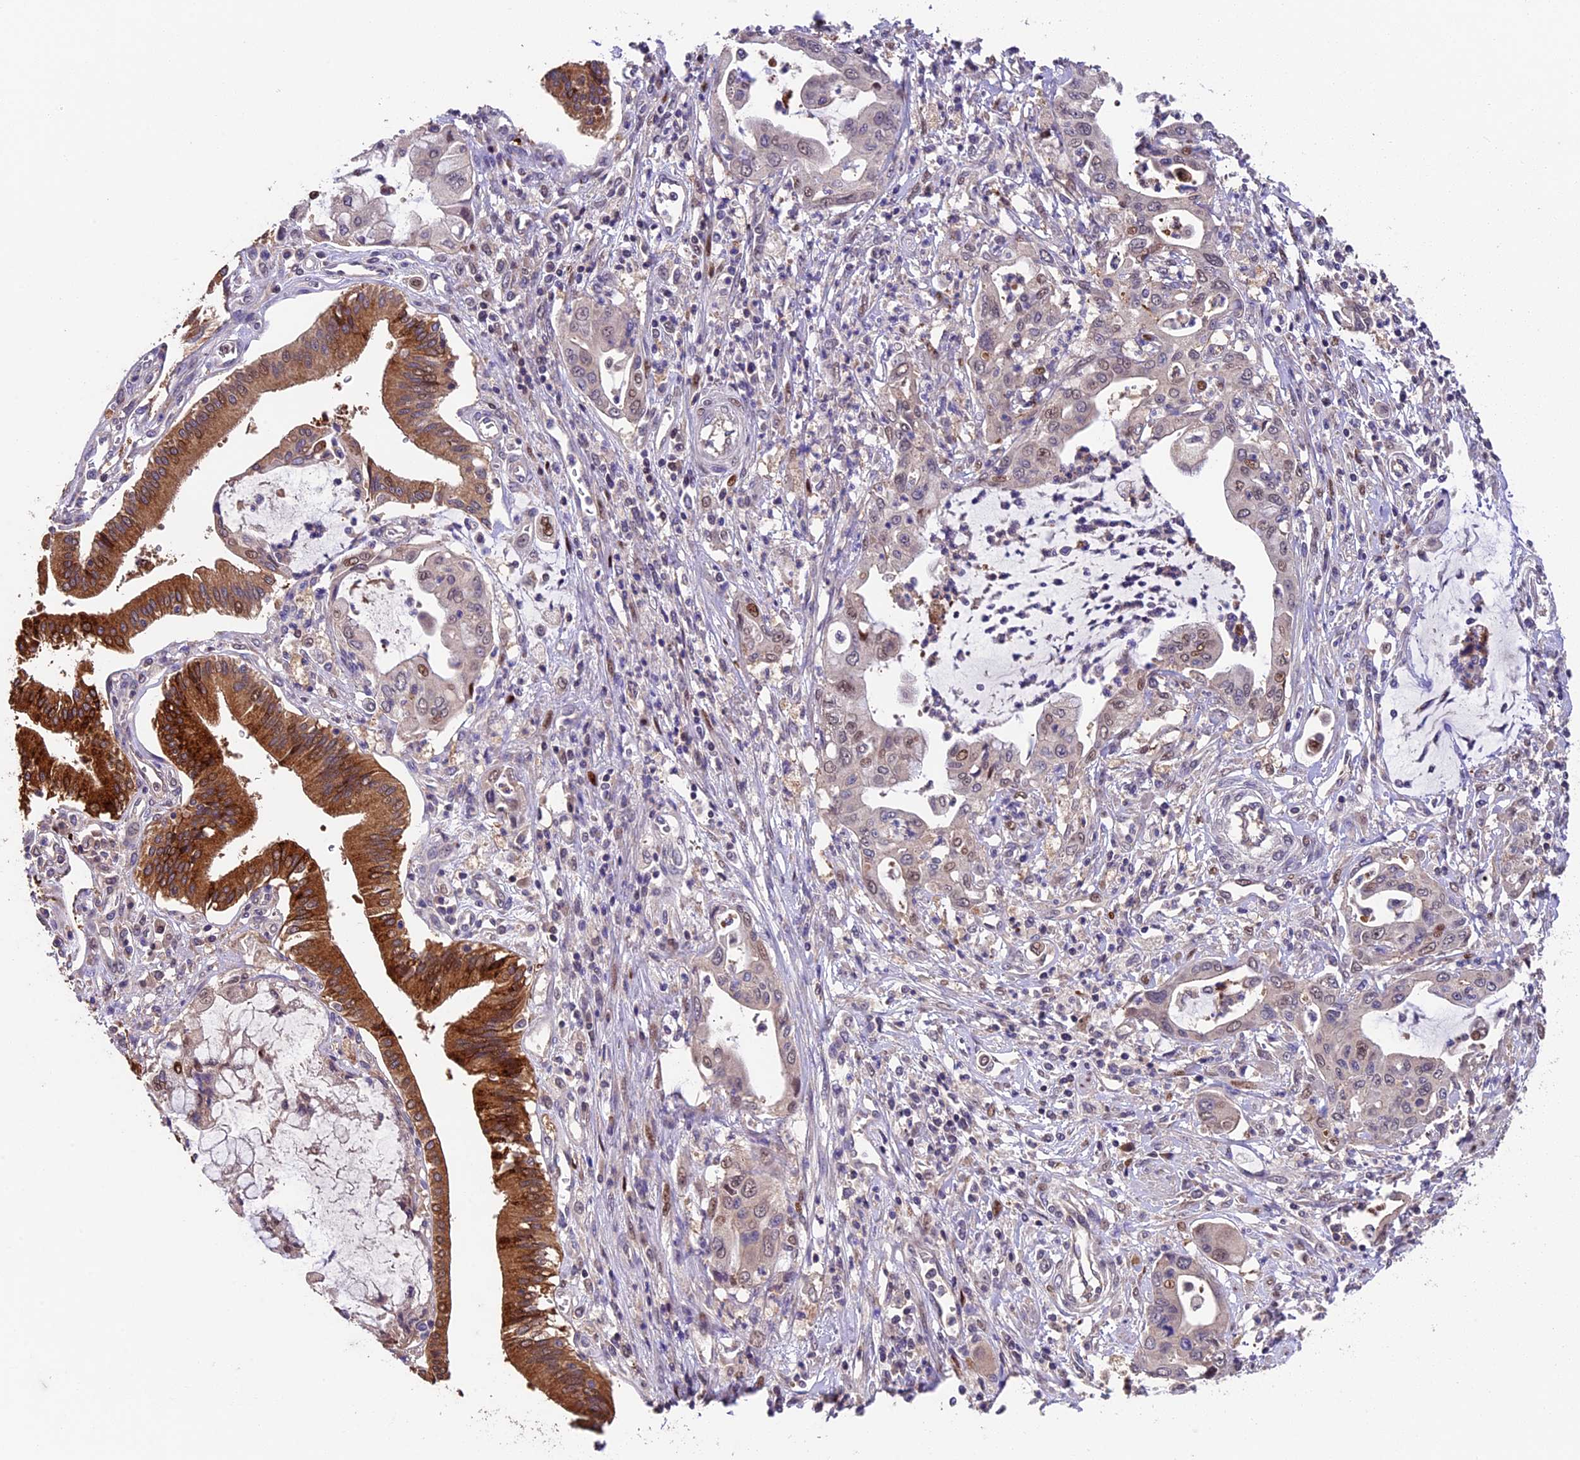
{"staining": {"intensity": "strong", "quantity": "<25%", "location": "cytoplasmic/membranous"}, "tissue": "pancreatic cancer", "cell_type": "Tumor cells", "image_type": "cancer", "snomed": [{"axis": "morphology", "description": "Adenocarcinoma, NOS"}, {"axis": "topography", "description": "Pancreas"}], "caption": "Protein expression analysis of human pancreatic cancer (adenocarcinoma) reveals strong cytoplasmic/membranous positivity in approximately <25% of tumor cells.", "gene": "SBNO2", "patient": {"sex": "male", "age": 46}}